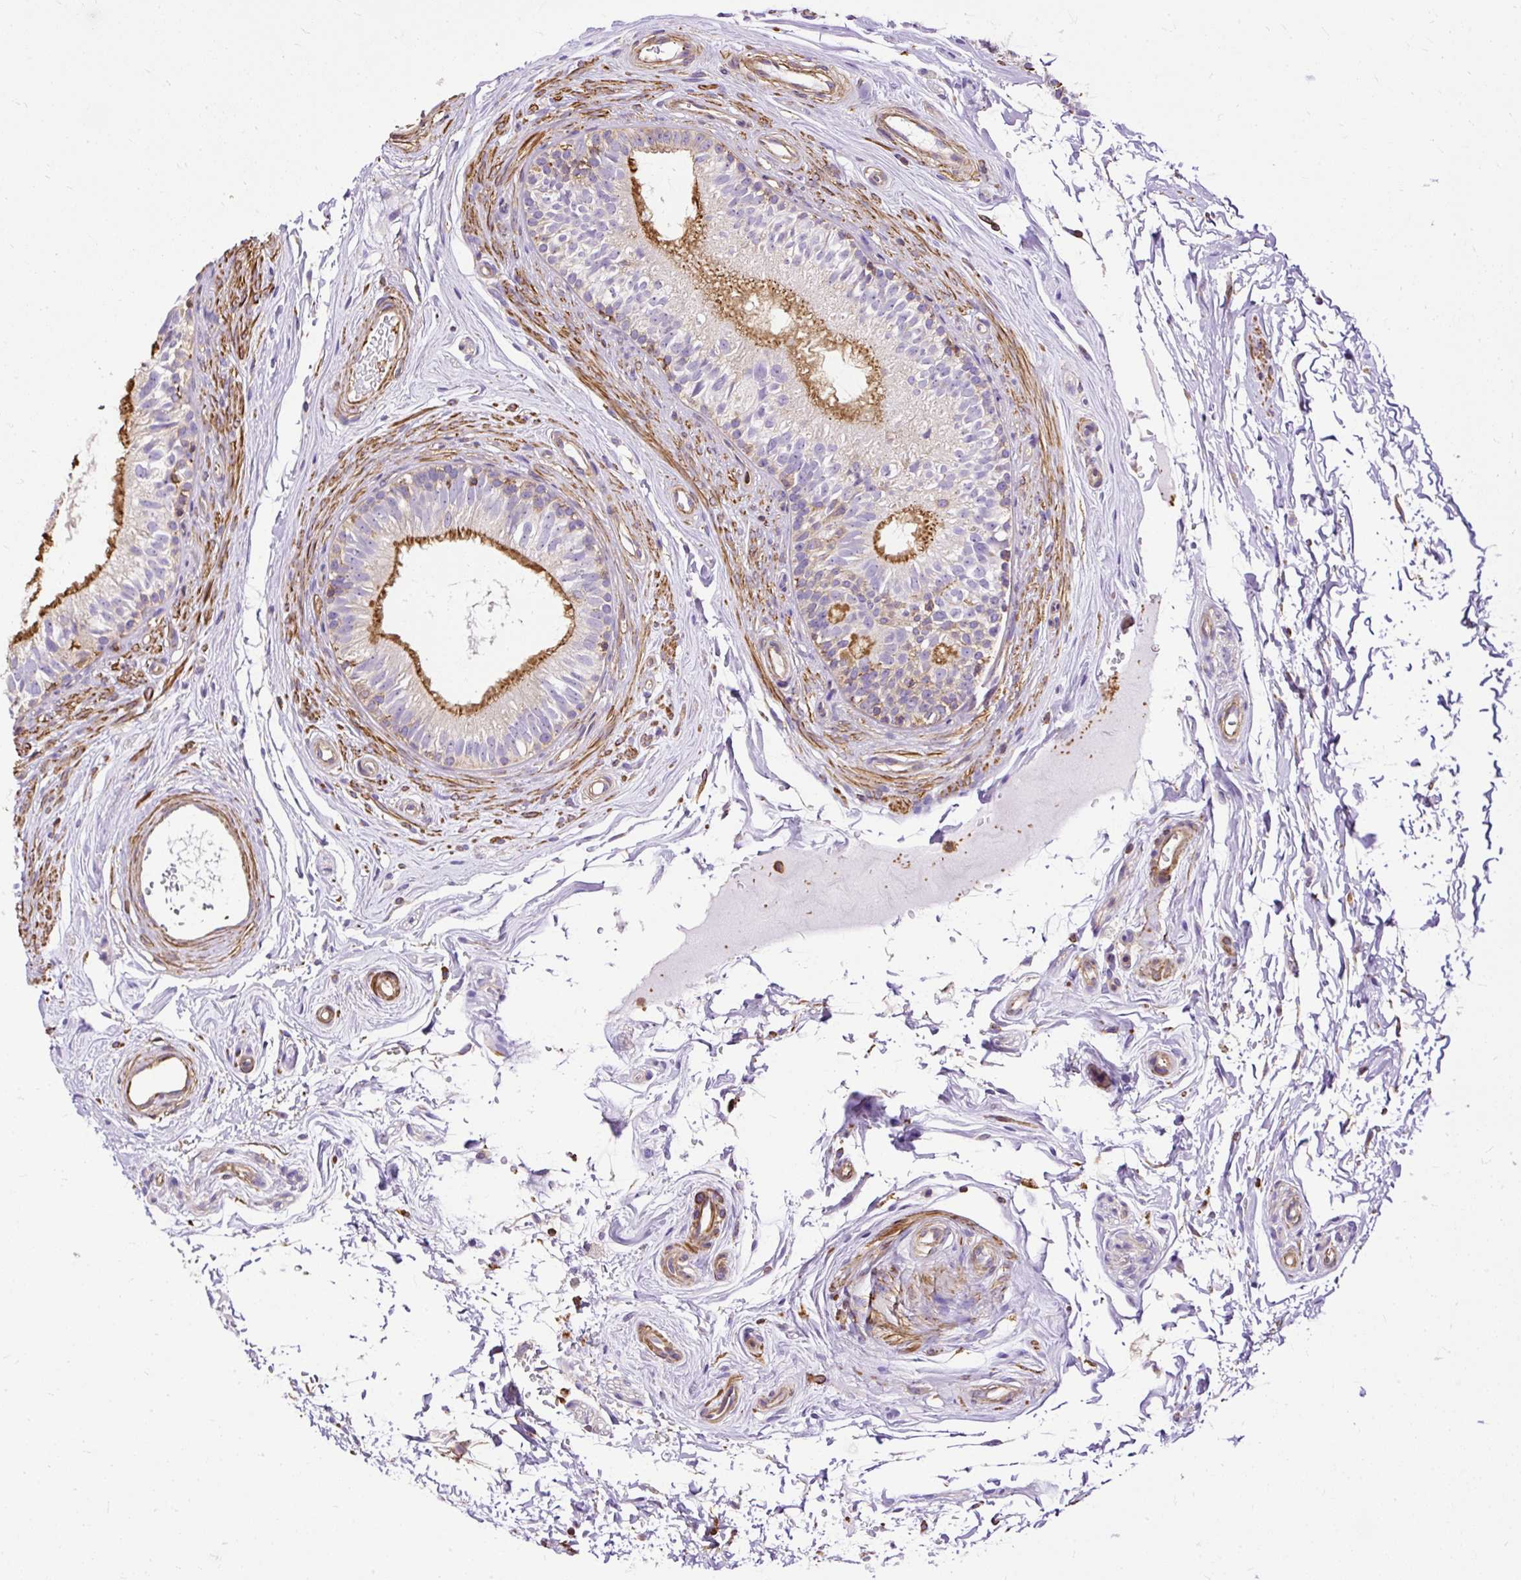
{"staining": {"intensity": "moderate", "quantity": "<25%", "location": "cytoplasmic/membranous"}, "tissue": "epididymis", "cell_type": "Glandular cells", "image_type": "normal", "snomed": [{"axis": "morphology", "description": "Normal tissue, NOS"}, {"axis": "topography", "description": "Epididymis"}], "caption": "An immunohistochemistry micrograph of unremarkable tissue is shown. Protein staining in brown highlights moderate cytoplasmic/membranous positivity in epididymis within glandular cells. The staining was performed using DAB (3,3'-diaminobenzidine), with brown indicating positive protein expression. Nuclei are stained blue with hematoxylin.", "gene": "KLHL11", "patient": {"sex": "male", "age": 45}}